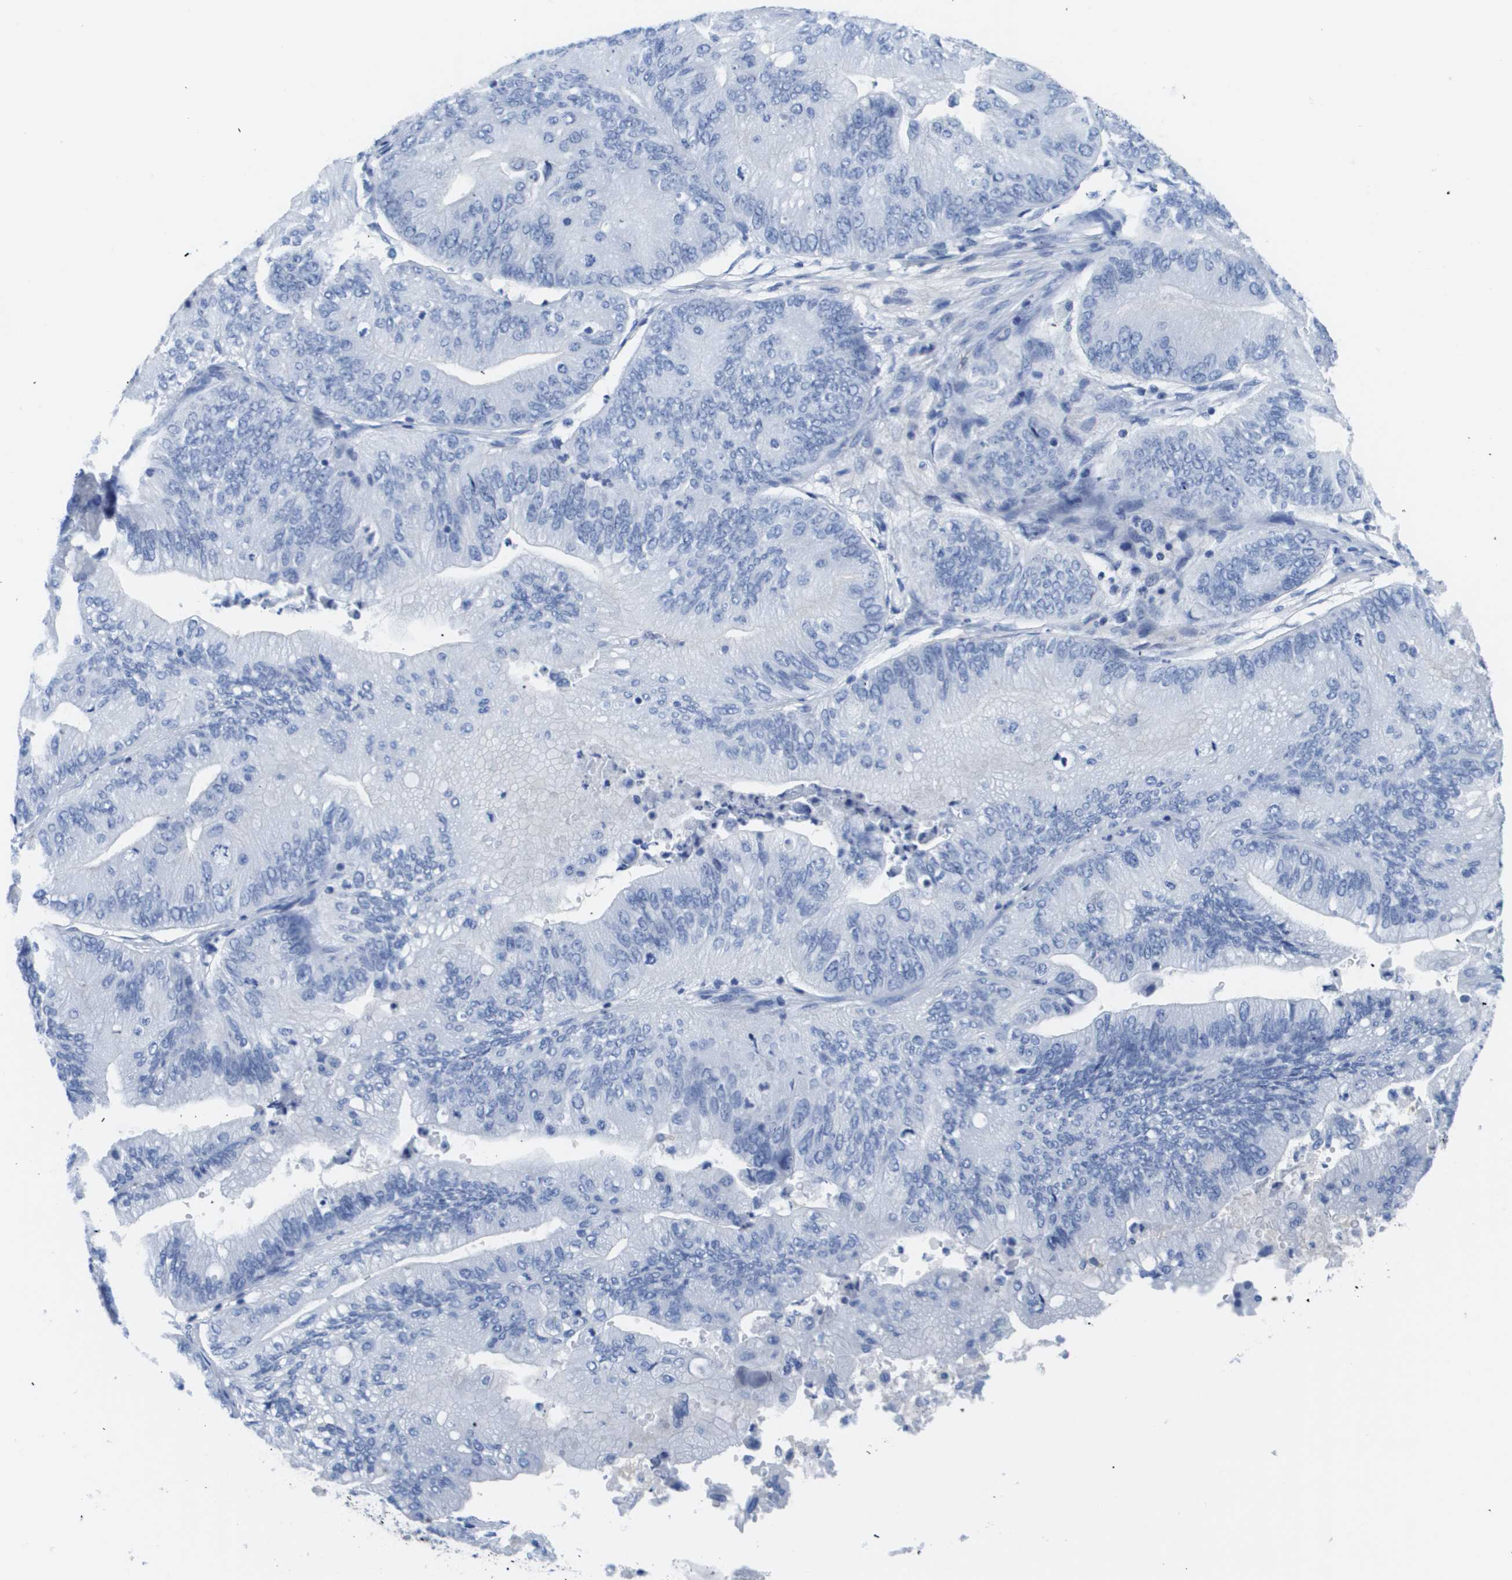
{"staining": {"intensity": "negative", "quantity": "none", "location": "none"}, "tissue": "ovarian cancer", "cell_type": "Tumor cells", "image_type": "cancer", "snomed": [{"axis": "morphology", "description": "Cystadenocarcinoma, mucinous, NOS"}, {"axis": "topography", "description": "Ovary"}], "caption": "Immunohistochemical staining of ovarian cancer demonstrates no significant expression in tumor cells.", "gene": "MS4A1", "patient": {"sex": "female", "age": 61}}